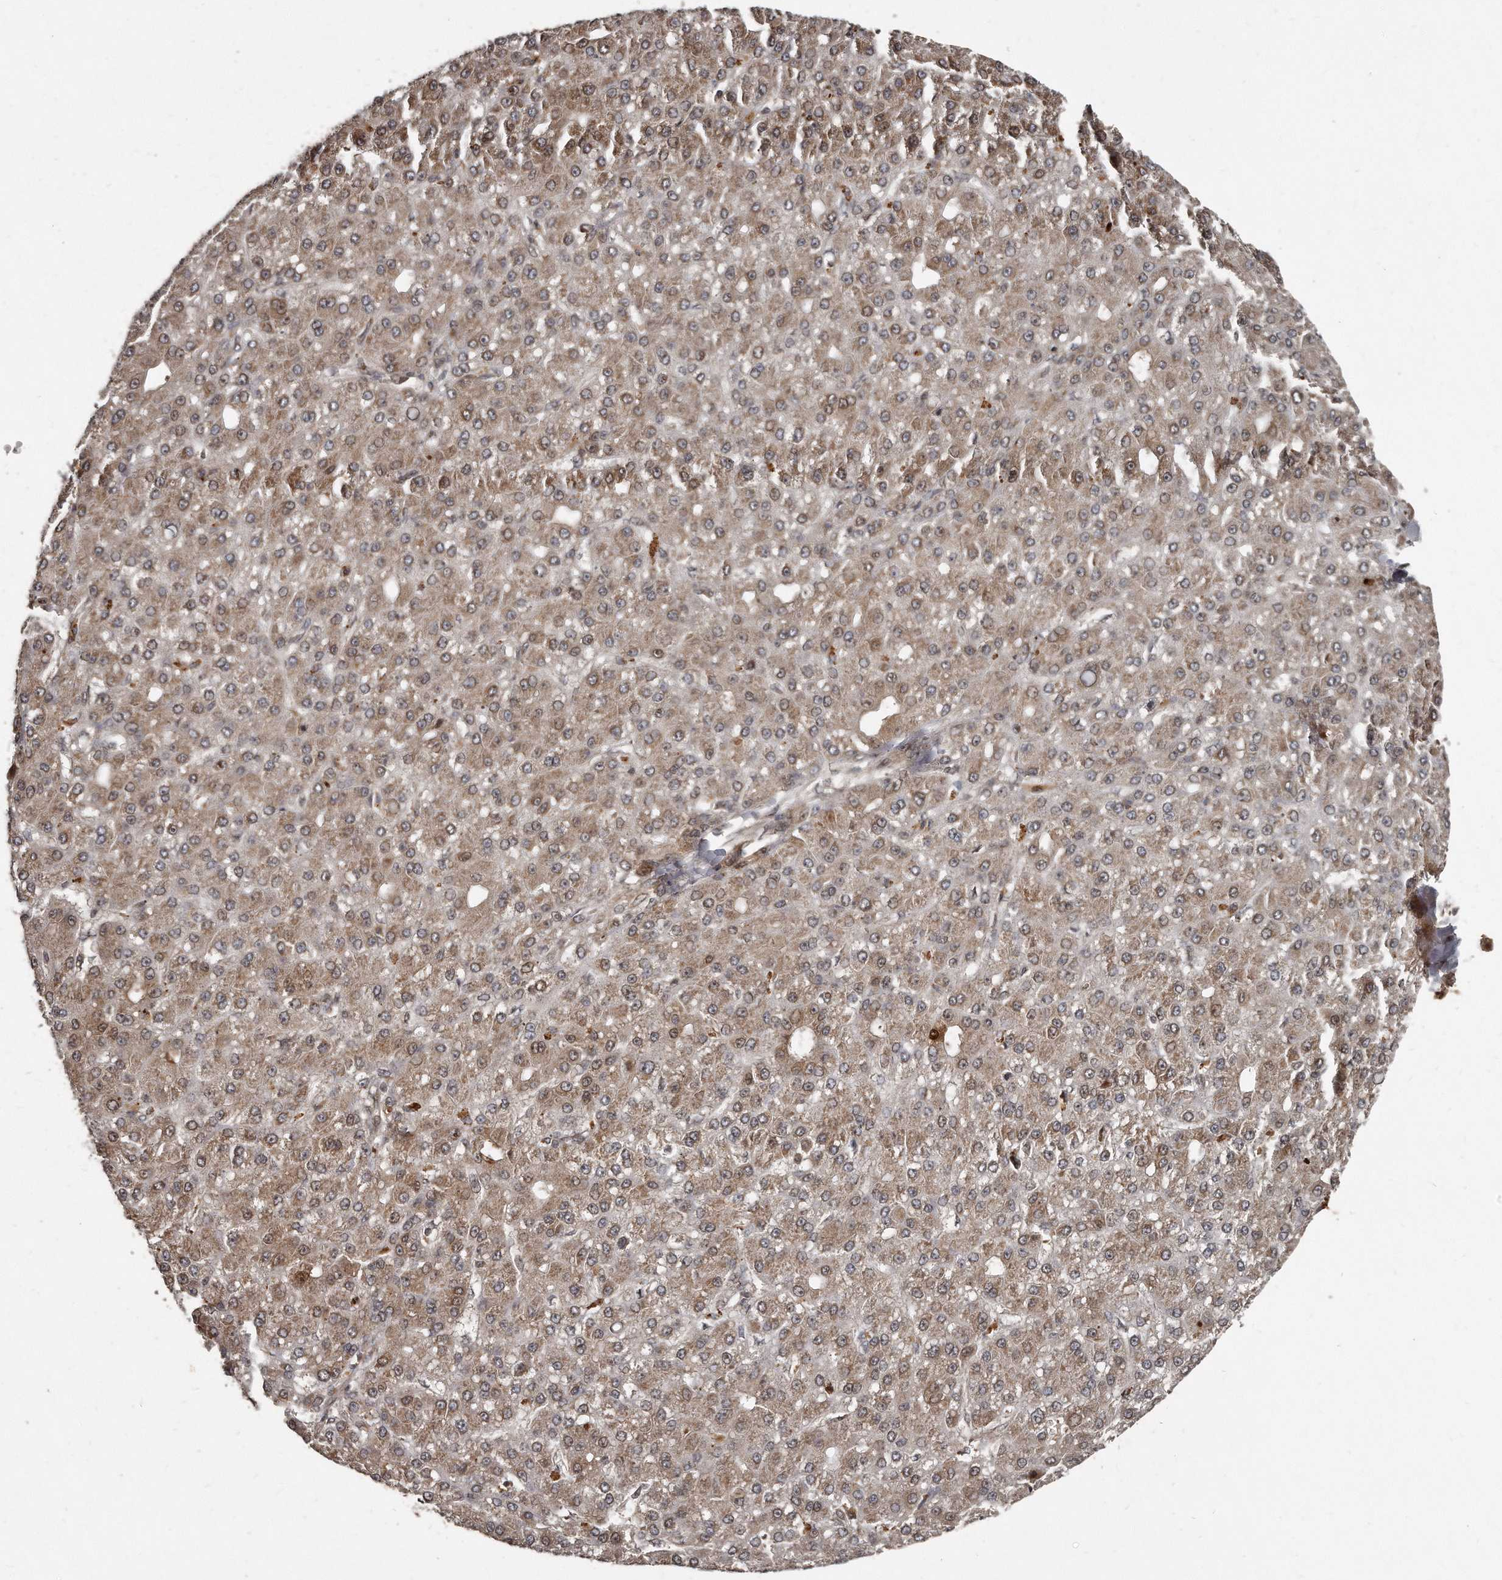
{"staining": {"intensity": "weak", "quantity": ">75%", "location": "cytoplasmic/membranous"}, "tissue": "liver cancer", "cell_type": "Tumor cells", "image_type": "cancer", "snomed": [{"axis": "morphology", "description": "Carcinoma, Hepatocellular, NOS"}, {"axis": "topography", "description": "Liver"}], "caption": "Liver hepatocellular carcinoma stained with a brown dye exhibits weak cytoplasmic/membranous positive expression in about >75% of tumor cells.", "gene": "GCH1", "patient": {"sex": "male", "age": 67}}